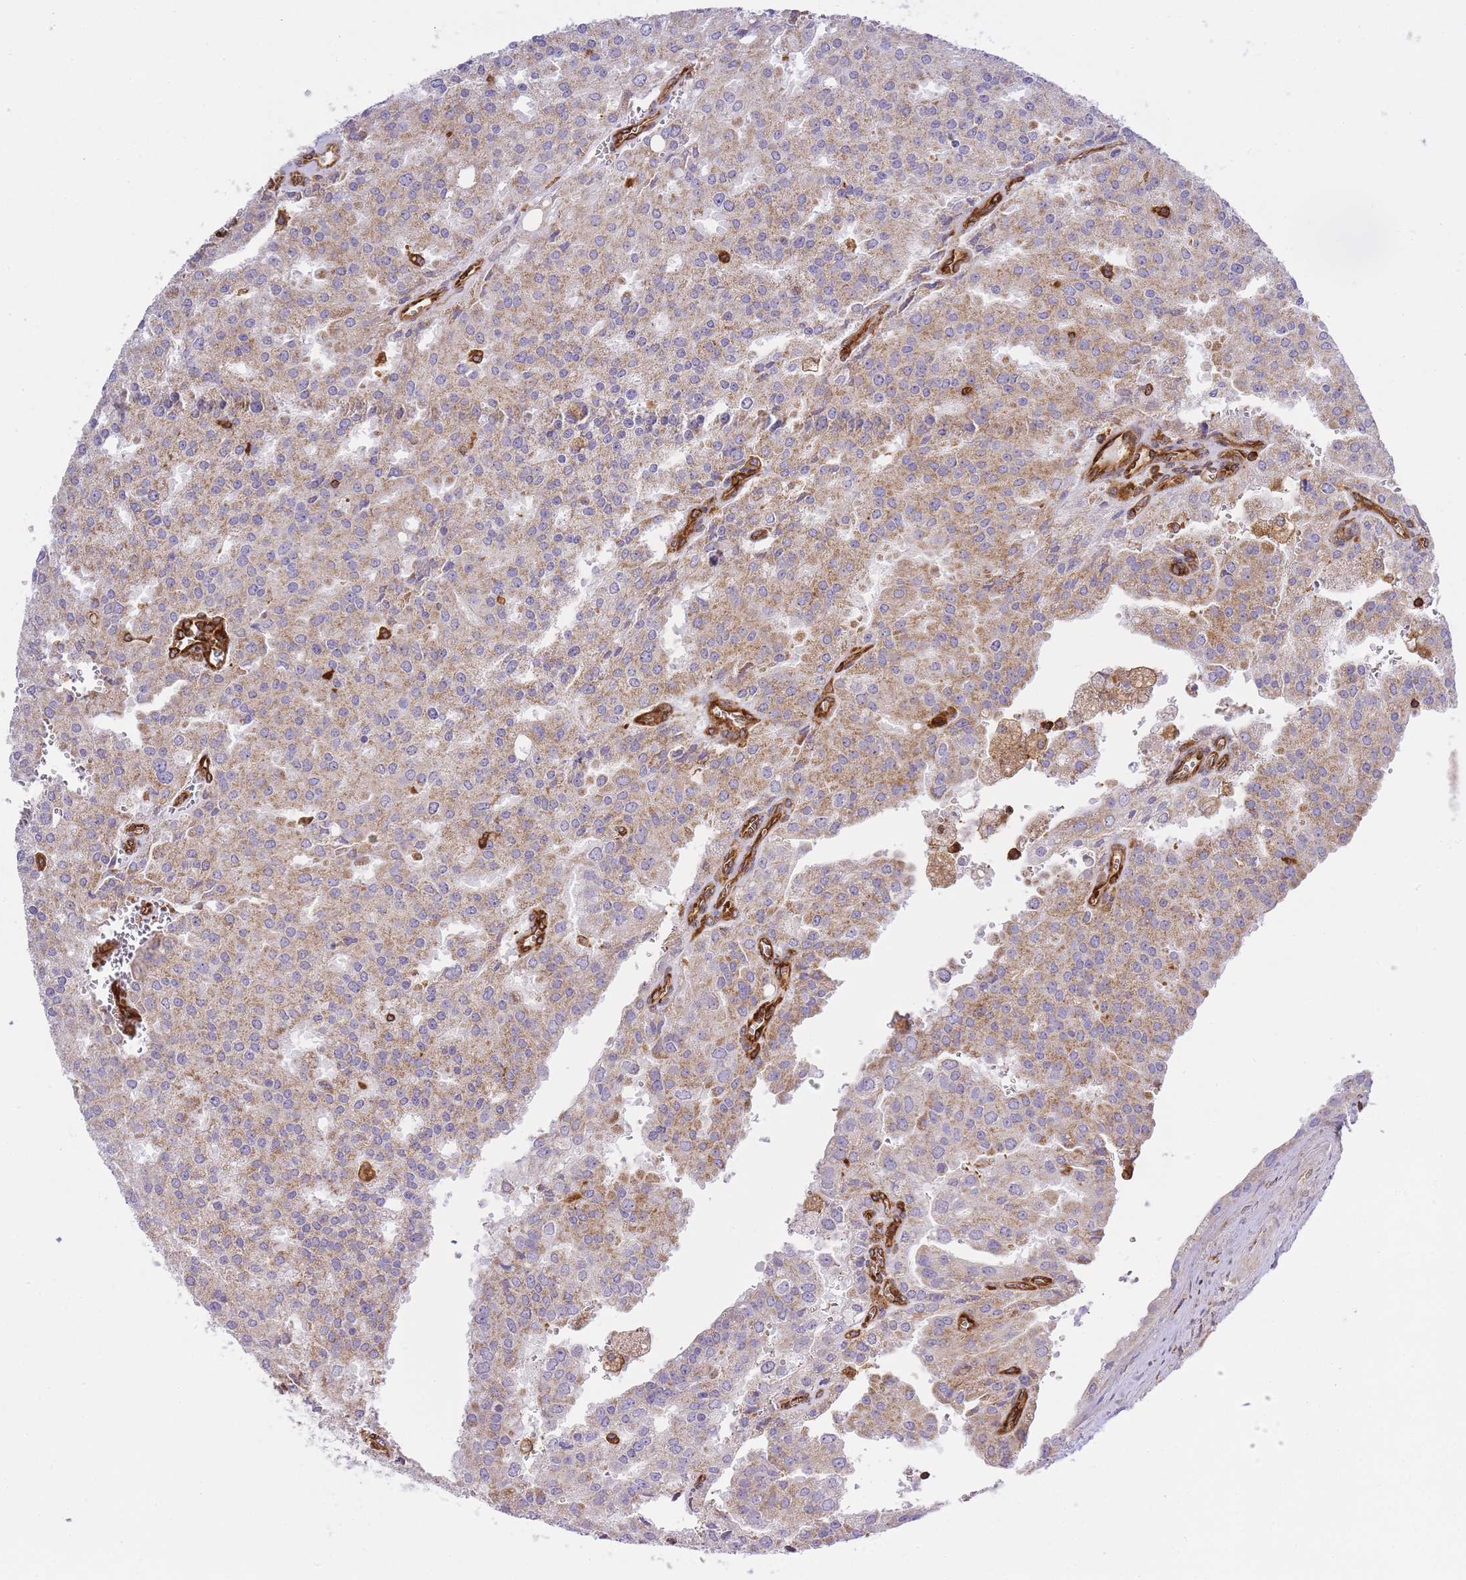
{"staining": {"intensity": "weak", "quantity": "25%-75%", "location": "cytoplasmic/membranous"}, "tissue": "prostate cancer", "cell_type": "Tumor cells", "image_type": "cancer", "snomed": [{"axis": "morphology", "description": "Adenocarcinoma, High grade"}, {"axis": "topography", "description": "Prostate"}], "caption": "Immunohistochemical staining of human prostate adenocarcinoma (high-grade) reveals weak cytoplasmic/membranous protein staining in about 25%-75% of tumor cells.", "gene": "MSN", "patient": {"sex": "male", "age": 68}}